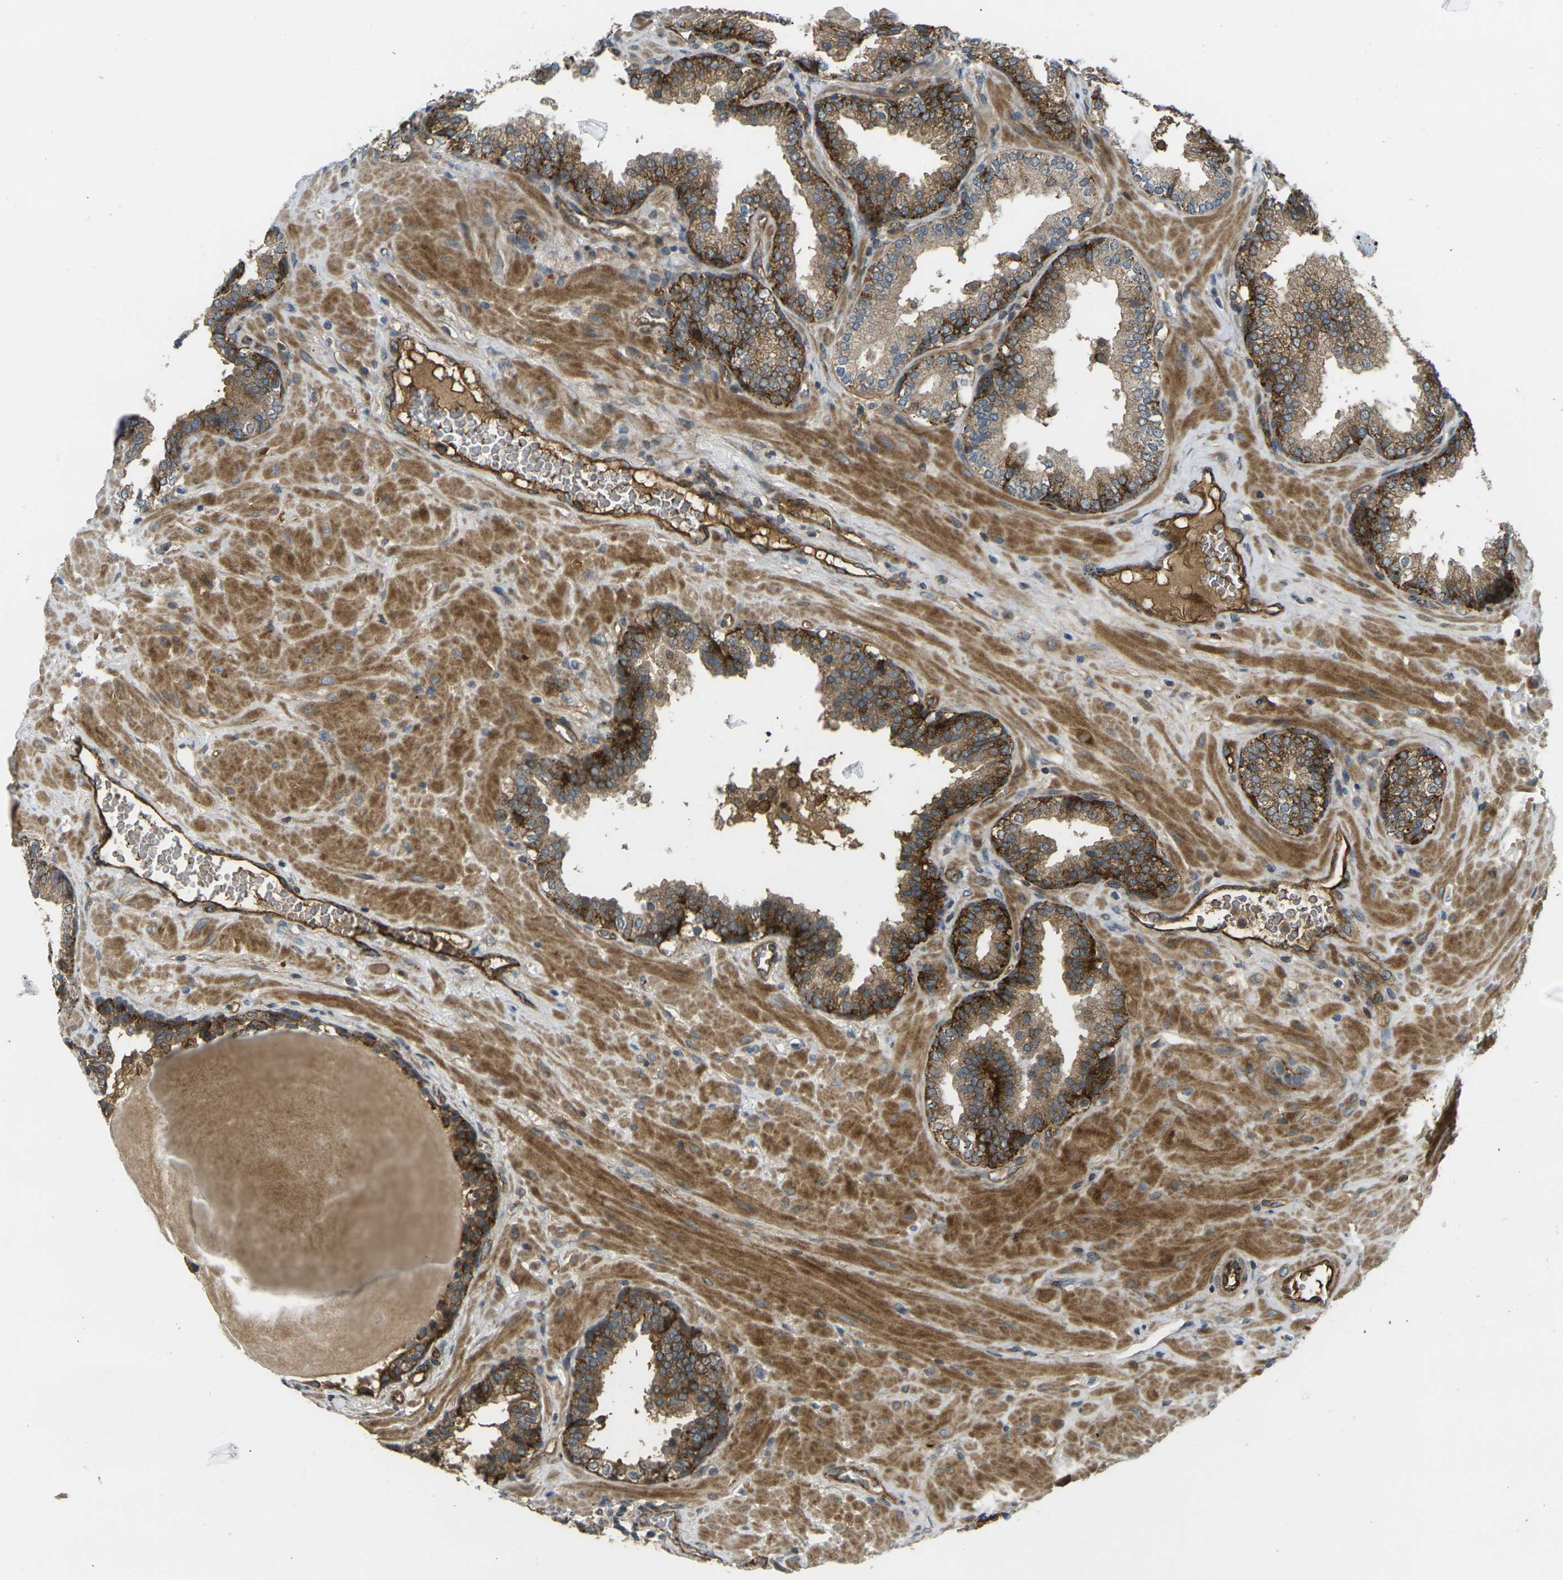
{"staining": {"intensity": "moderate", "quantity": ">75%", "location": "cytoplasmic/membranous"}, "tissue": "prostate", "cell_type": "Glandular cells", "image_type": "normal", "snomed": [{"axis": "morphology", "description": "Normal tissue, NOS"}, {"axis": "topography", "description": "Prostate"}], "caption": "Moderate cytoplasmic/membranous protein staining is identified in approximately >75% of glandular cells in prostate. The staining is performed using DAB brown chromogen to label protein expression. The nuclei are counter-stained blue using hematoxylin.", "gene": "ECE1", "patient": {"sex": "male", "age": 51}}